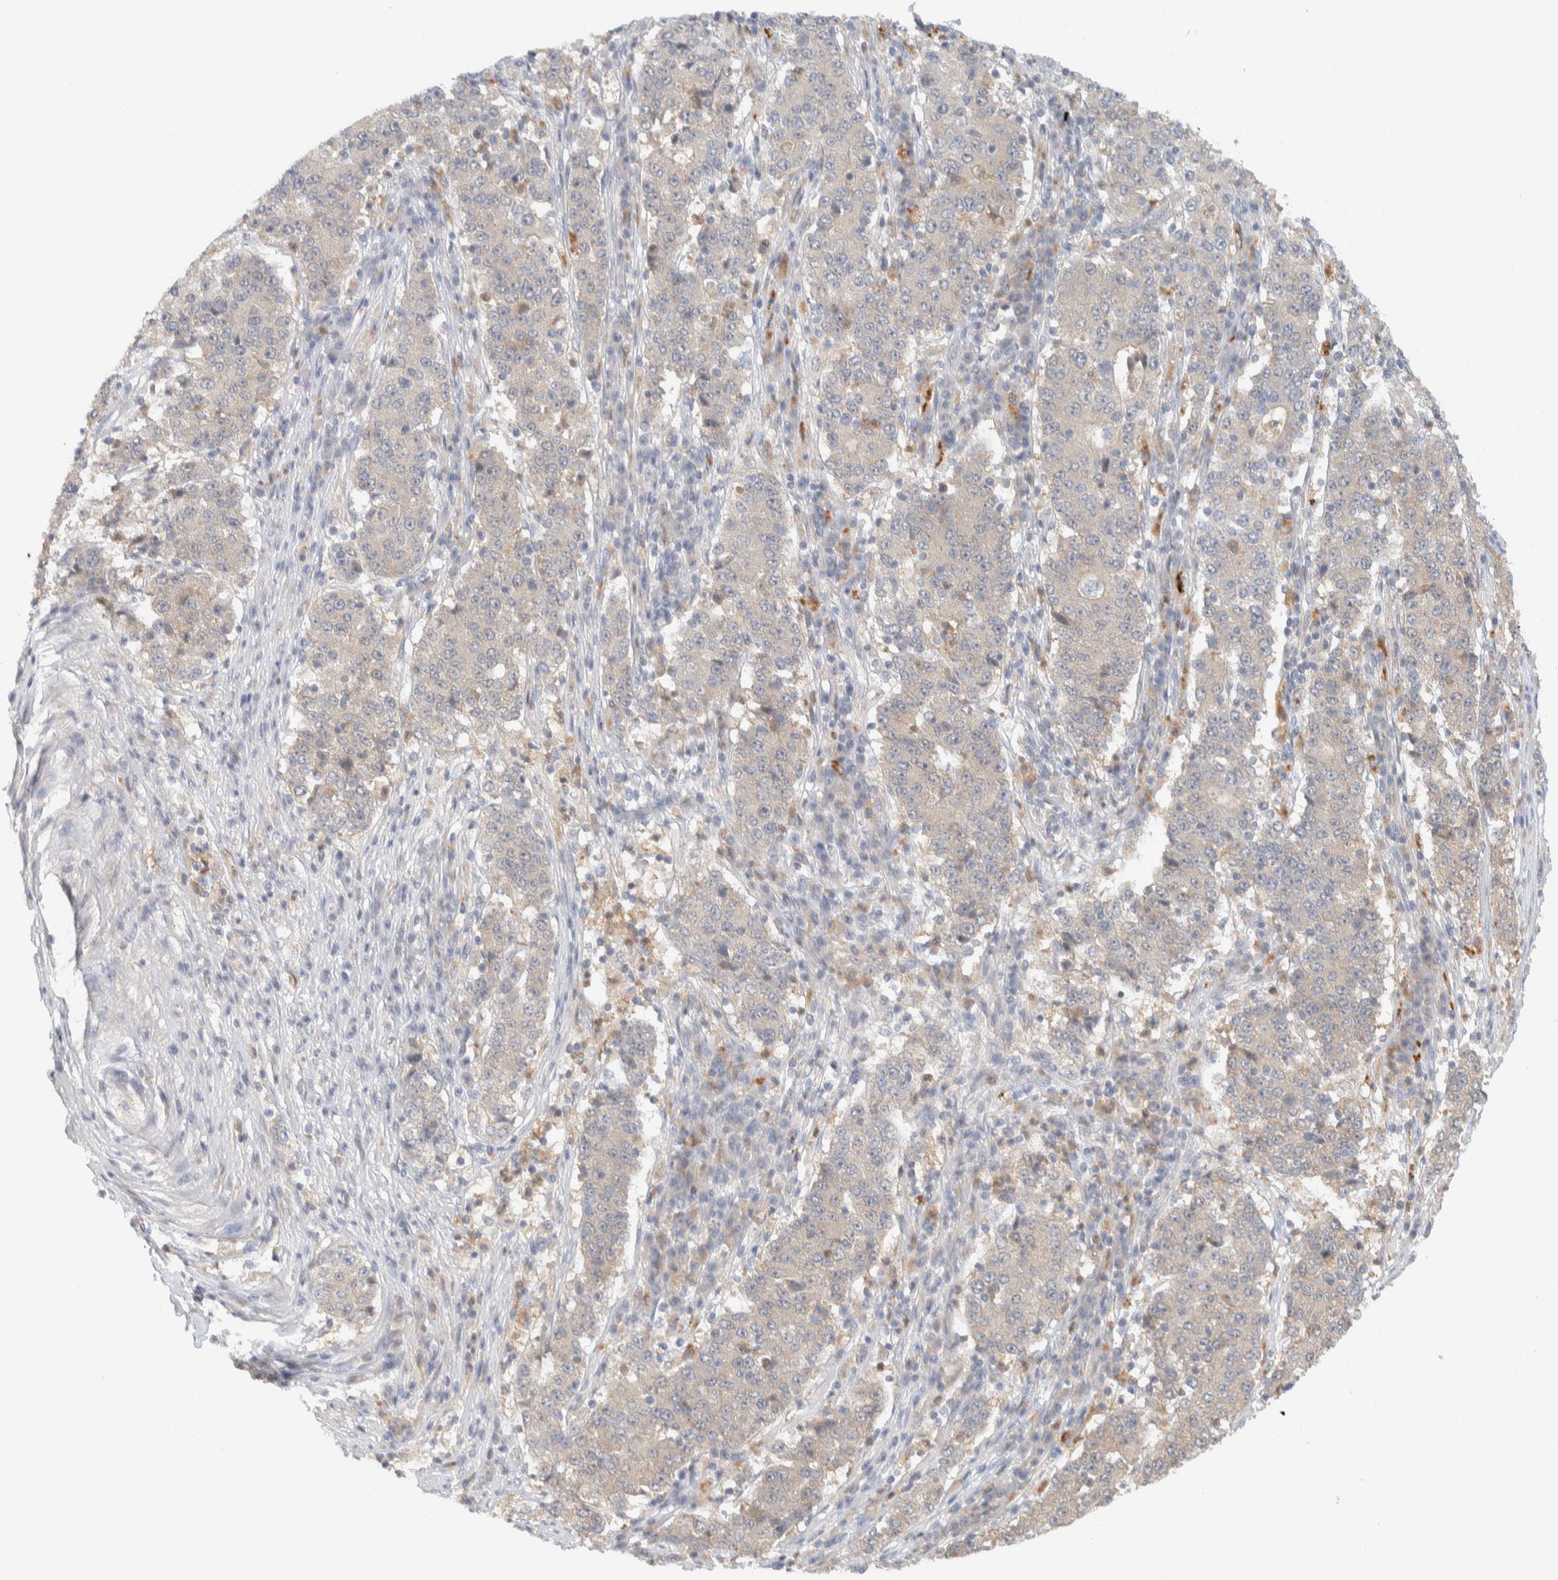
{"staining": {"intensity": "negative", "quantity": "none", "location": "none"}, "tissue": "stomach cancer", "cell_type": "Tumor cells", "image_type": "cancer", "snomed": [{"axis": "morphology", "description": "Adenocarcinoma, NOS"}, {"axis": "topography", "description": "Stomach"}], "caption": "IHC of human stomach cancer (adenocarcinoma) reveals no staining in tumor cells.", "gene": "GCLM", "patient": {"sex": "male", "age": 59}}